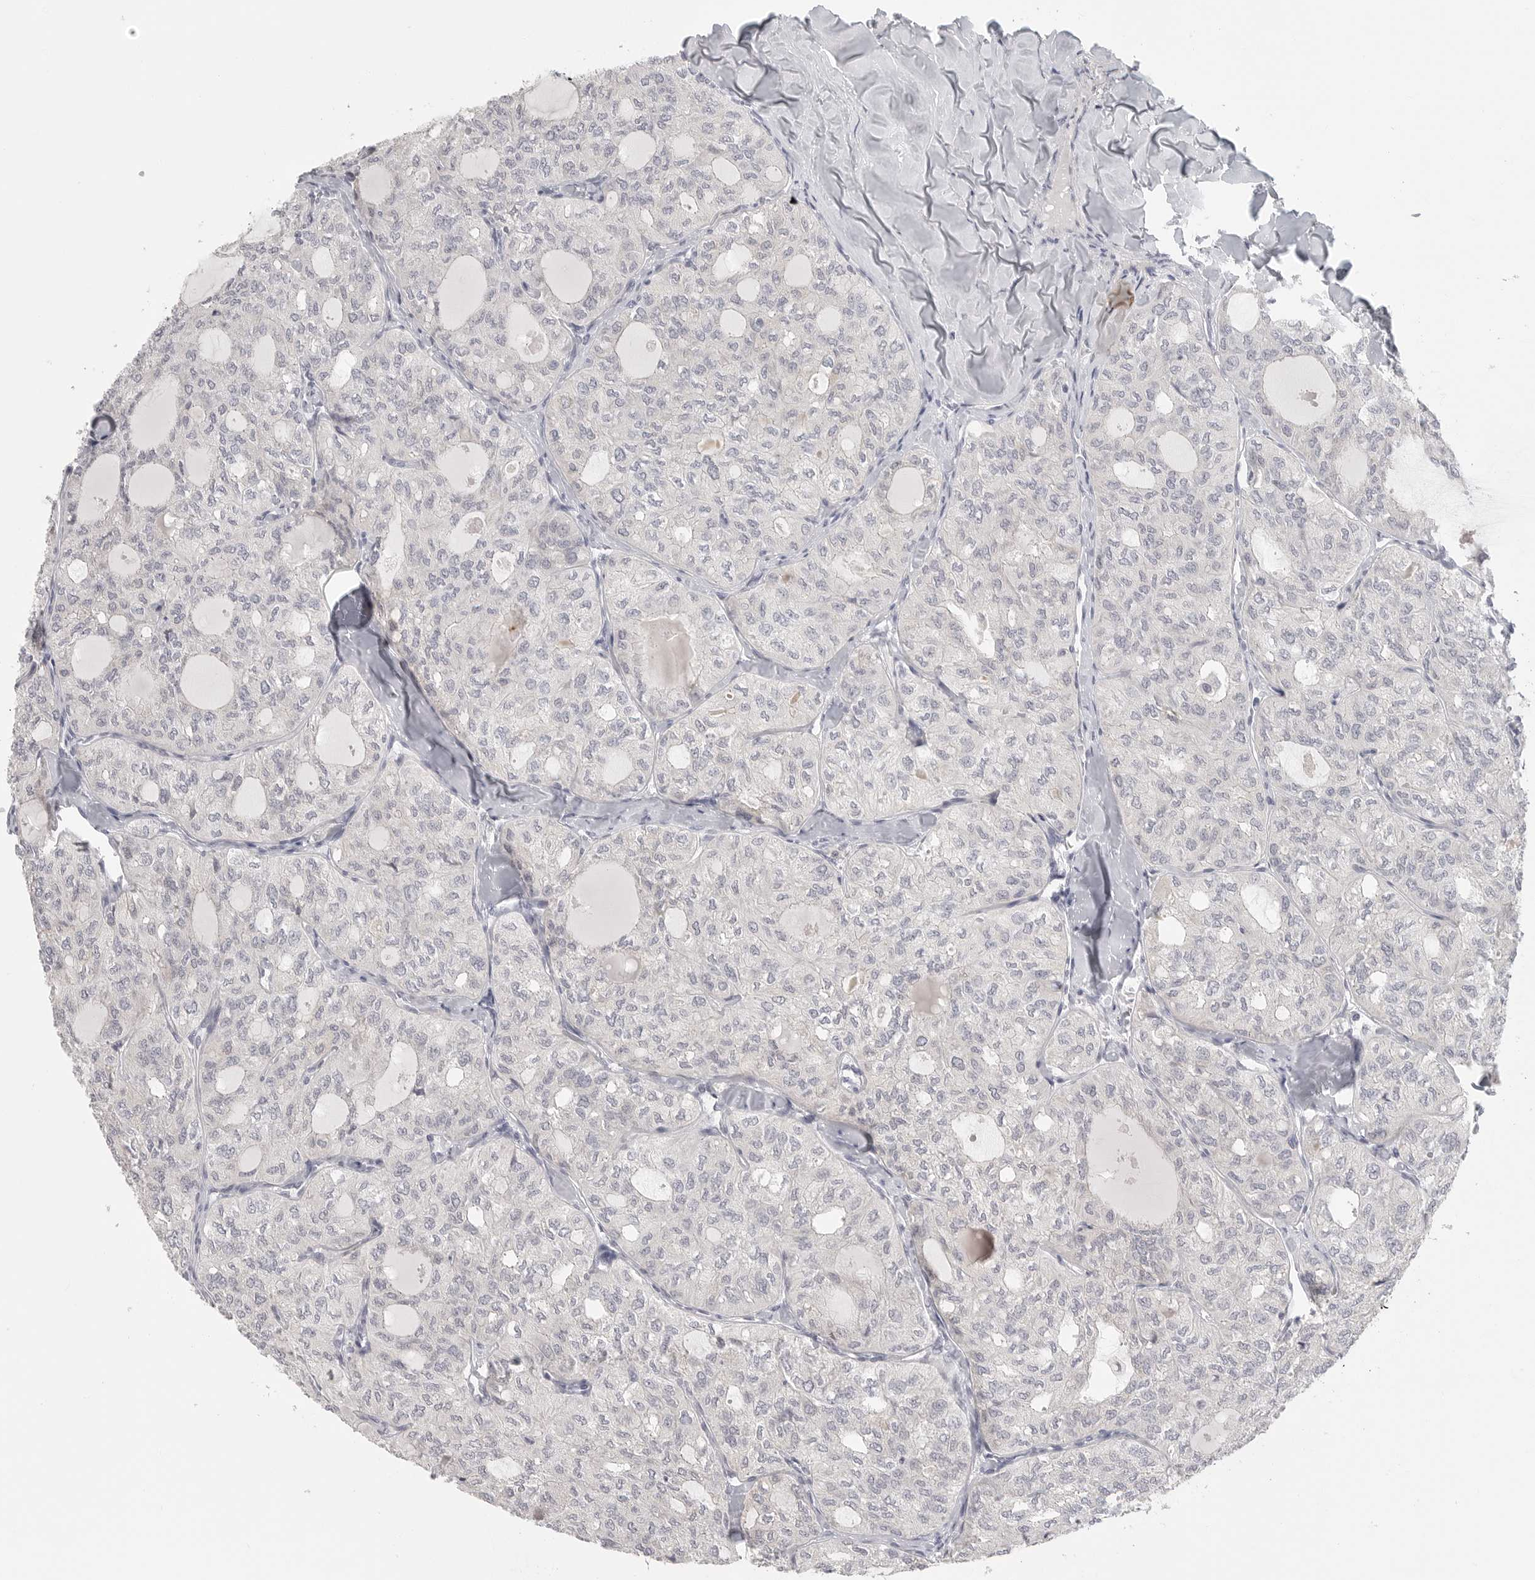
{"staining": {"intensity": "negative", "quantity": "none", "location": "none"}, "tissue": "thyroid cancer", "cell_type": "Tumor cells", "image_type": "cancer", "snomed": [{"axis": "morphology", "description": "Follicular adenoma carcinoma, NOS"}, {"axis": "topography", "description": "Thyroid gland"}], "caption": "Immunohistochemical staining of human follicular adenoma carcinoma (thyroid) exhibits no significant staining in tumor cells.", "gene": "HMGCS2", "patient": {"sex": "male", "age": 75}}